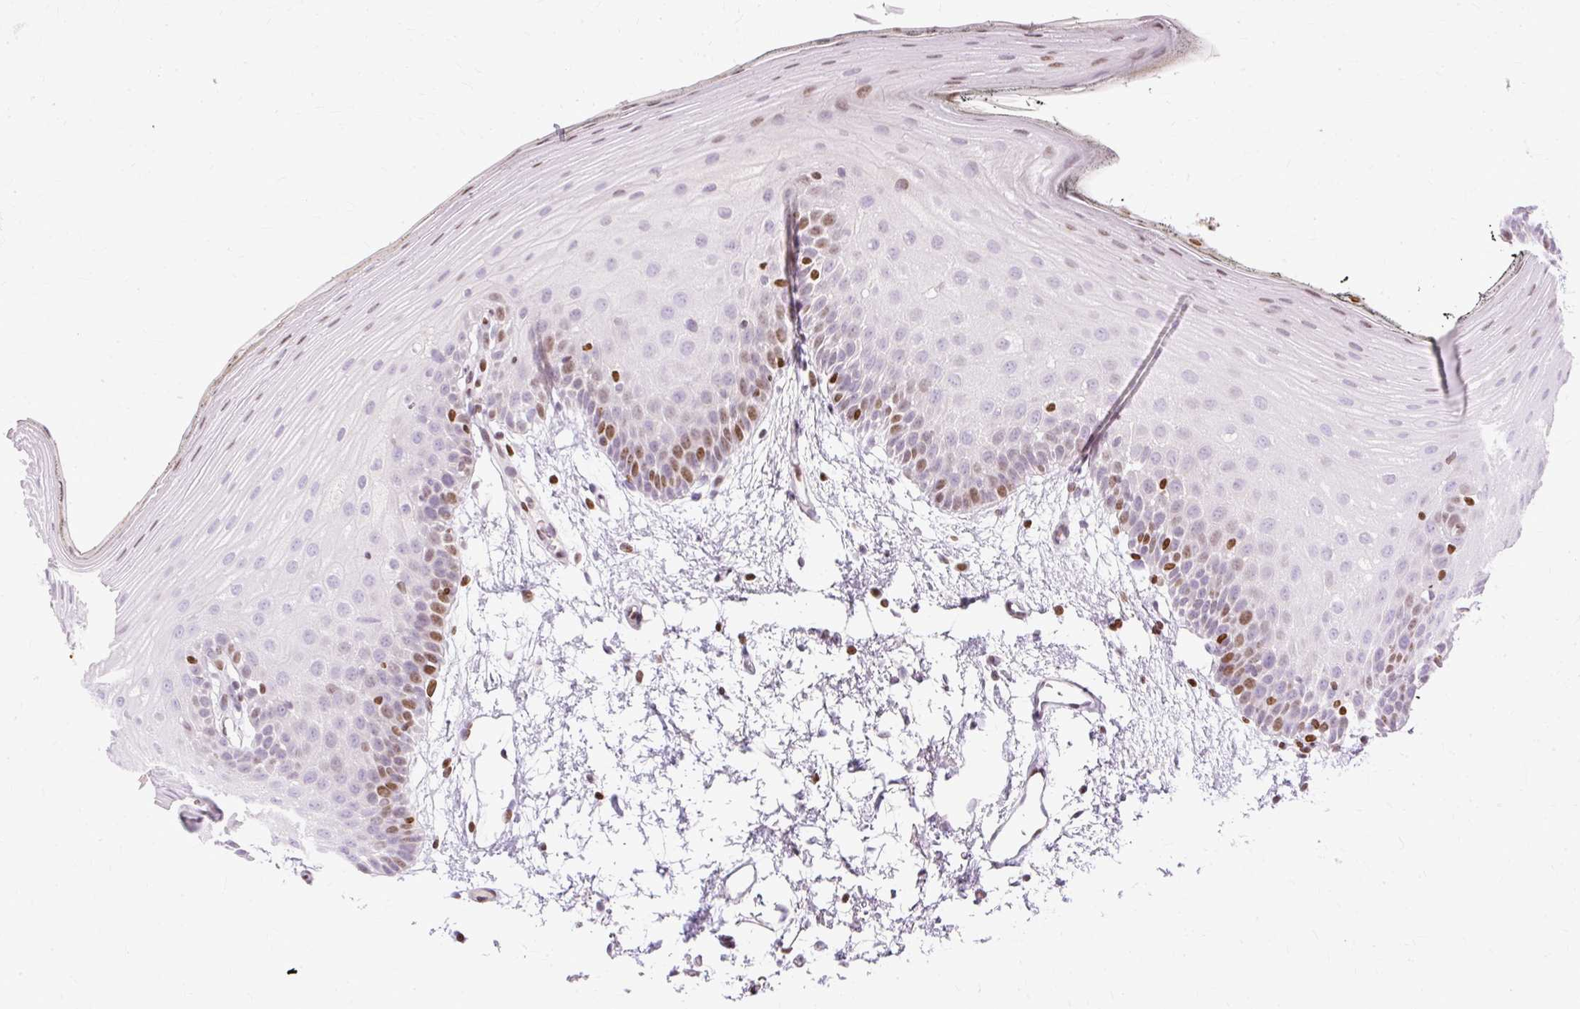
{"staining": {"intensity": "moderate", "quantity": "<25%", "location": "nuclear"}, "tissue": "oral mucosa", "cell_type": "Squamous epithelial cells", "image_type": "normal", "snomed": [{"axis": "morphology", "description": "Normal tissue, NOS"}, {"axis": "morphology", "description": "Squamous cell carcinoma, NOS"}, {"axis": "topography", "description": "Oral tissue"}, {"axis": "topography", "description": "Head-Neck"}], "caption": "Oral mucosa was stained to show a protein in brown. There is low levels of moderate nuclear staining in approximately <25% of squamous epithelial cells. (Brightfield microscopy of DAB IHC at high magnification).", "gene": "TMEM177", "patient": {"sex": "female", "age": 81}}